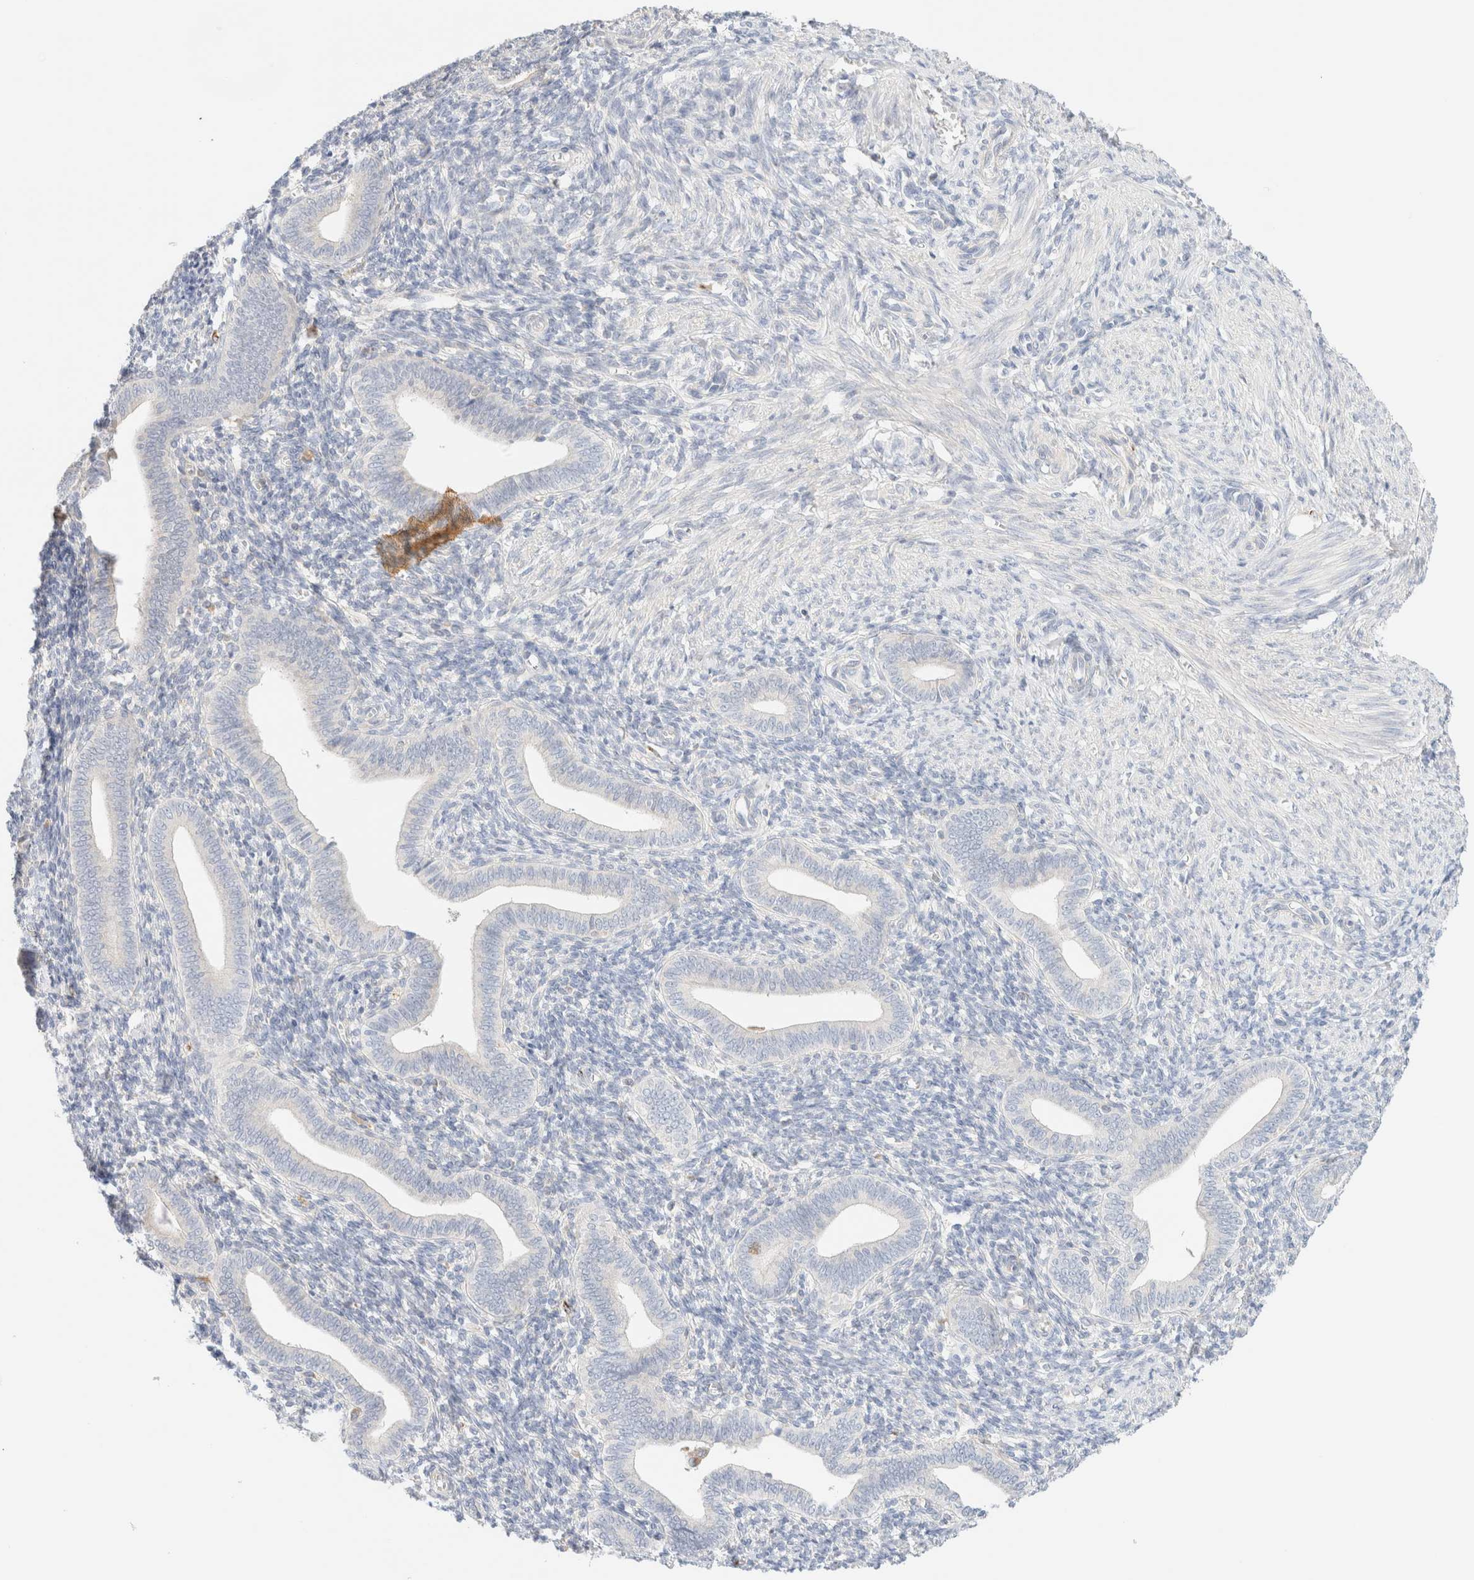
{"staining": {"intensity": "negative", "quantity": "none", "location": "none"}, "tissue": "endometrium", "cell_type": "Cells in endometrial stroma", "image_type": "normal", "snomed": [{"axis": "morphology", "description": "Normal tissue, NOS"}, {"axis": "topography", "description": "Uterus"}, {"axis": "topography", "description": "Endometrium"}], "caption": "Cells in endometrial stroma are negative for protein expression in unremarkable human endometrium. (Stains: DAB IHC with hematoxylin counter stain, Microscopy: brightfield microscopy at high magnification).", "gene": "SARM1", "patient": {"sex": "female", "age": 33}}